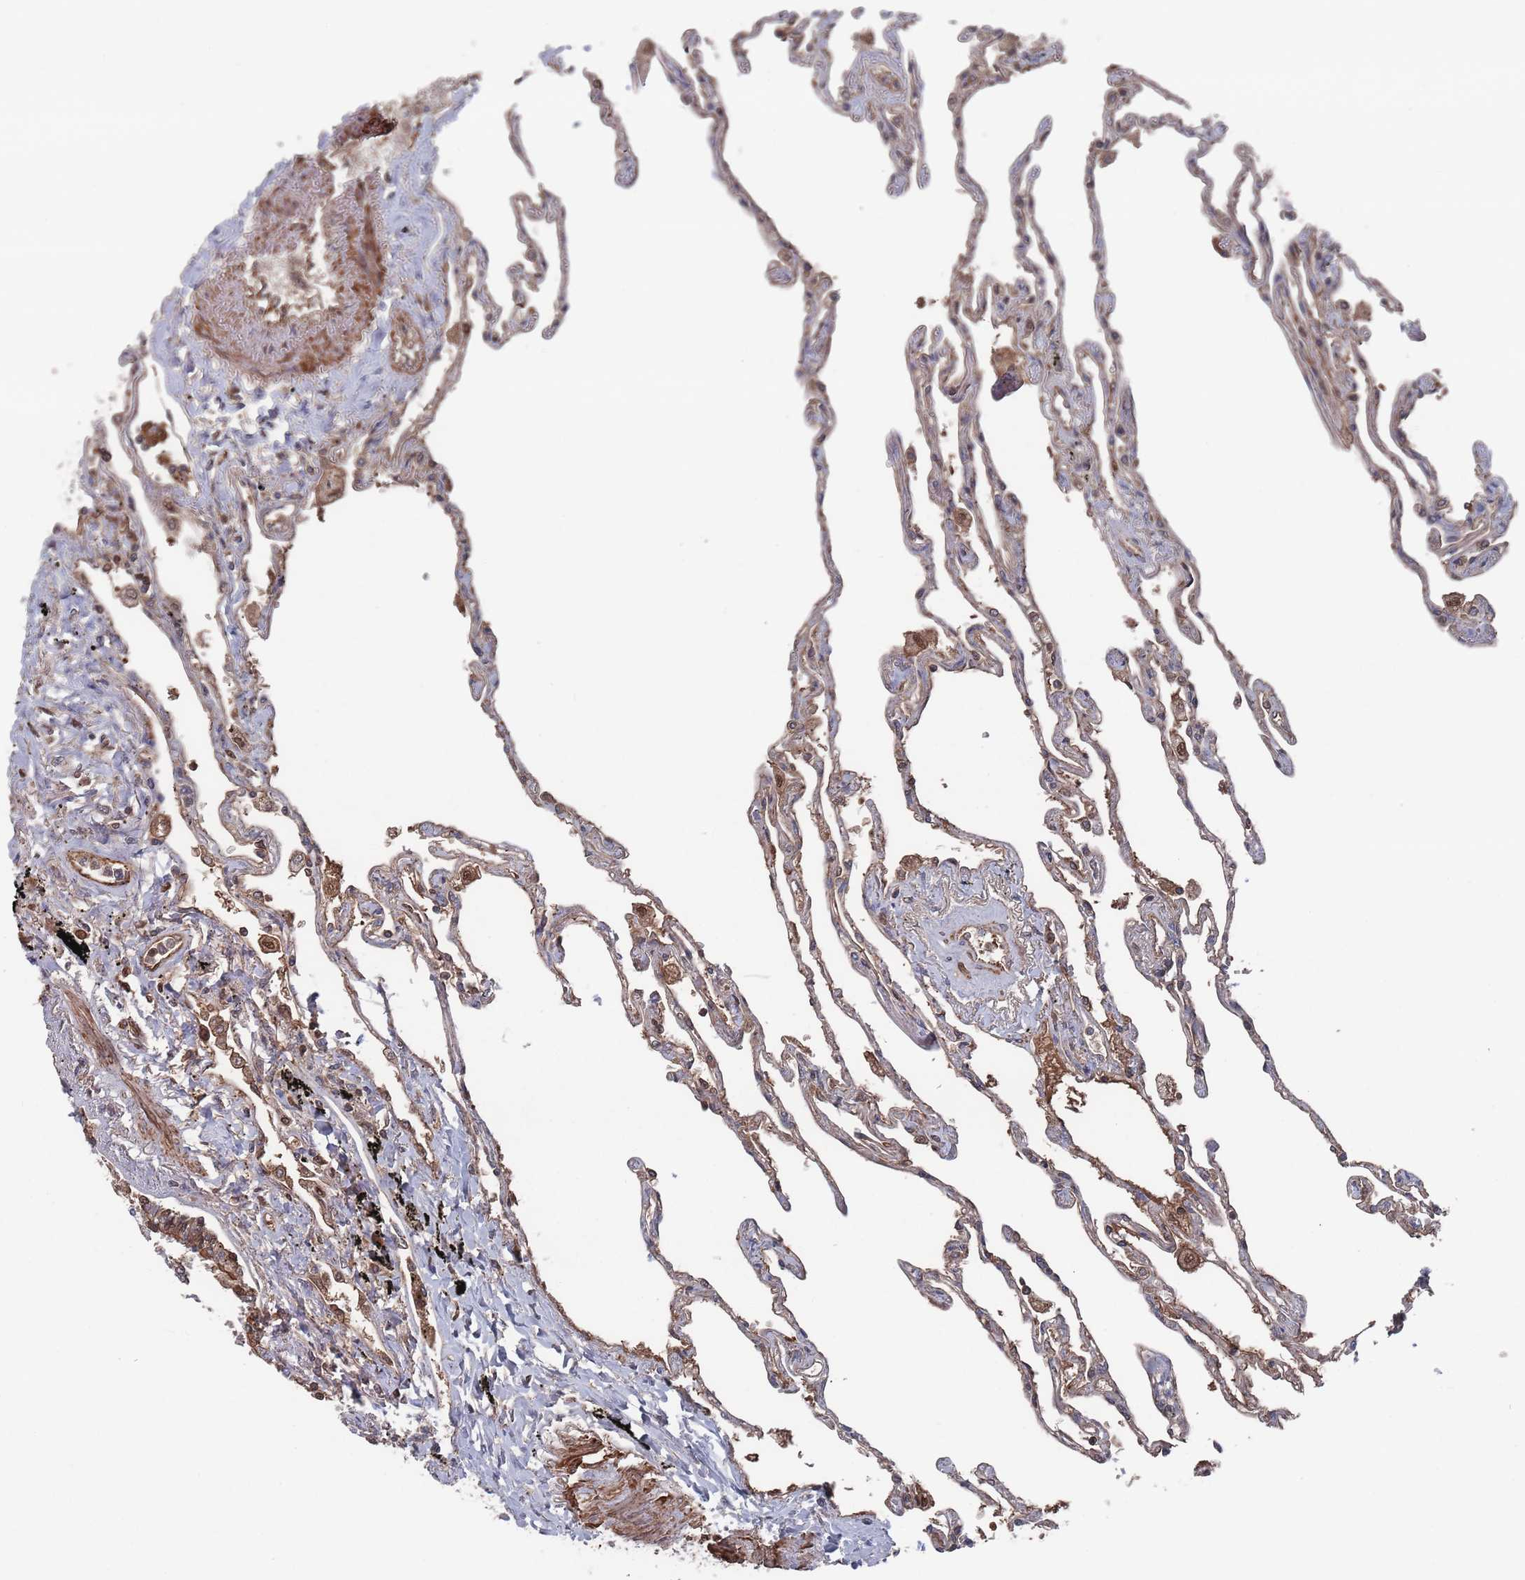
{"staining": {"intensity": "moderate", "quantity": "25%-75%", "location": "cytoplasmic/membranous"}, "tissue": "lung", "cell_type": "Alveolar cells", "image_type": "normal", "snomed": [{"axis": "morphology", "description": "Normal tissue, NOS"}, {"axis": "topography", "description": "Lung"}], "caption": "IHC of normal human lung exhibits medium levels of moderate cytoplasmic/membranous staining in about 25%-75% of alveolar cells.", "gene": "PLEKHA4", "patient": {"sex": "female", "age": 67}}